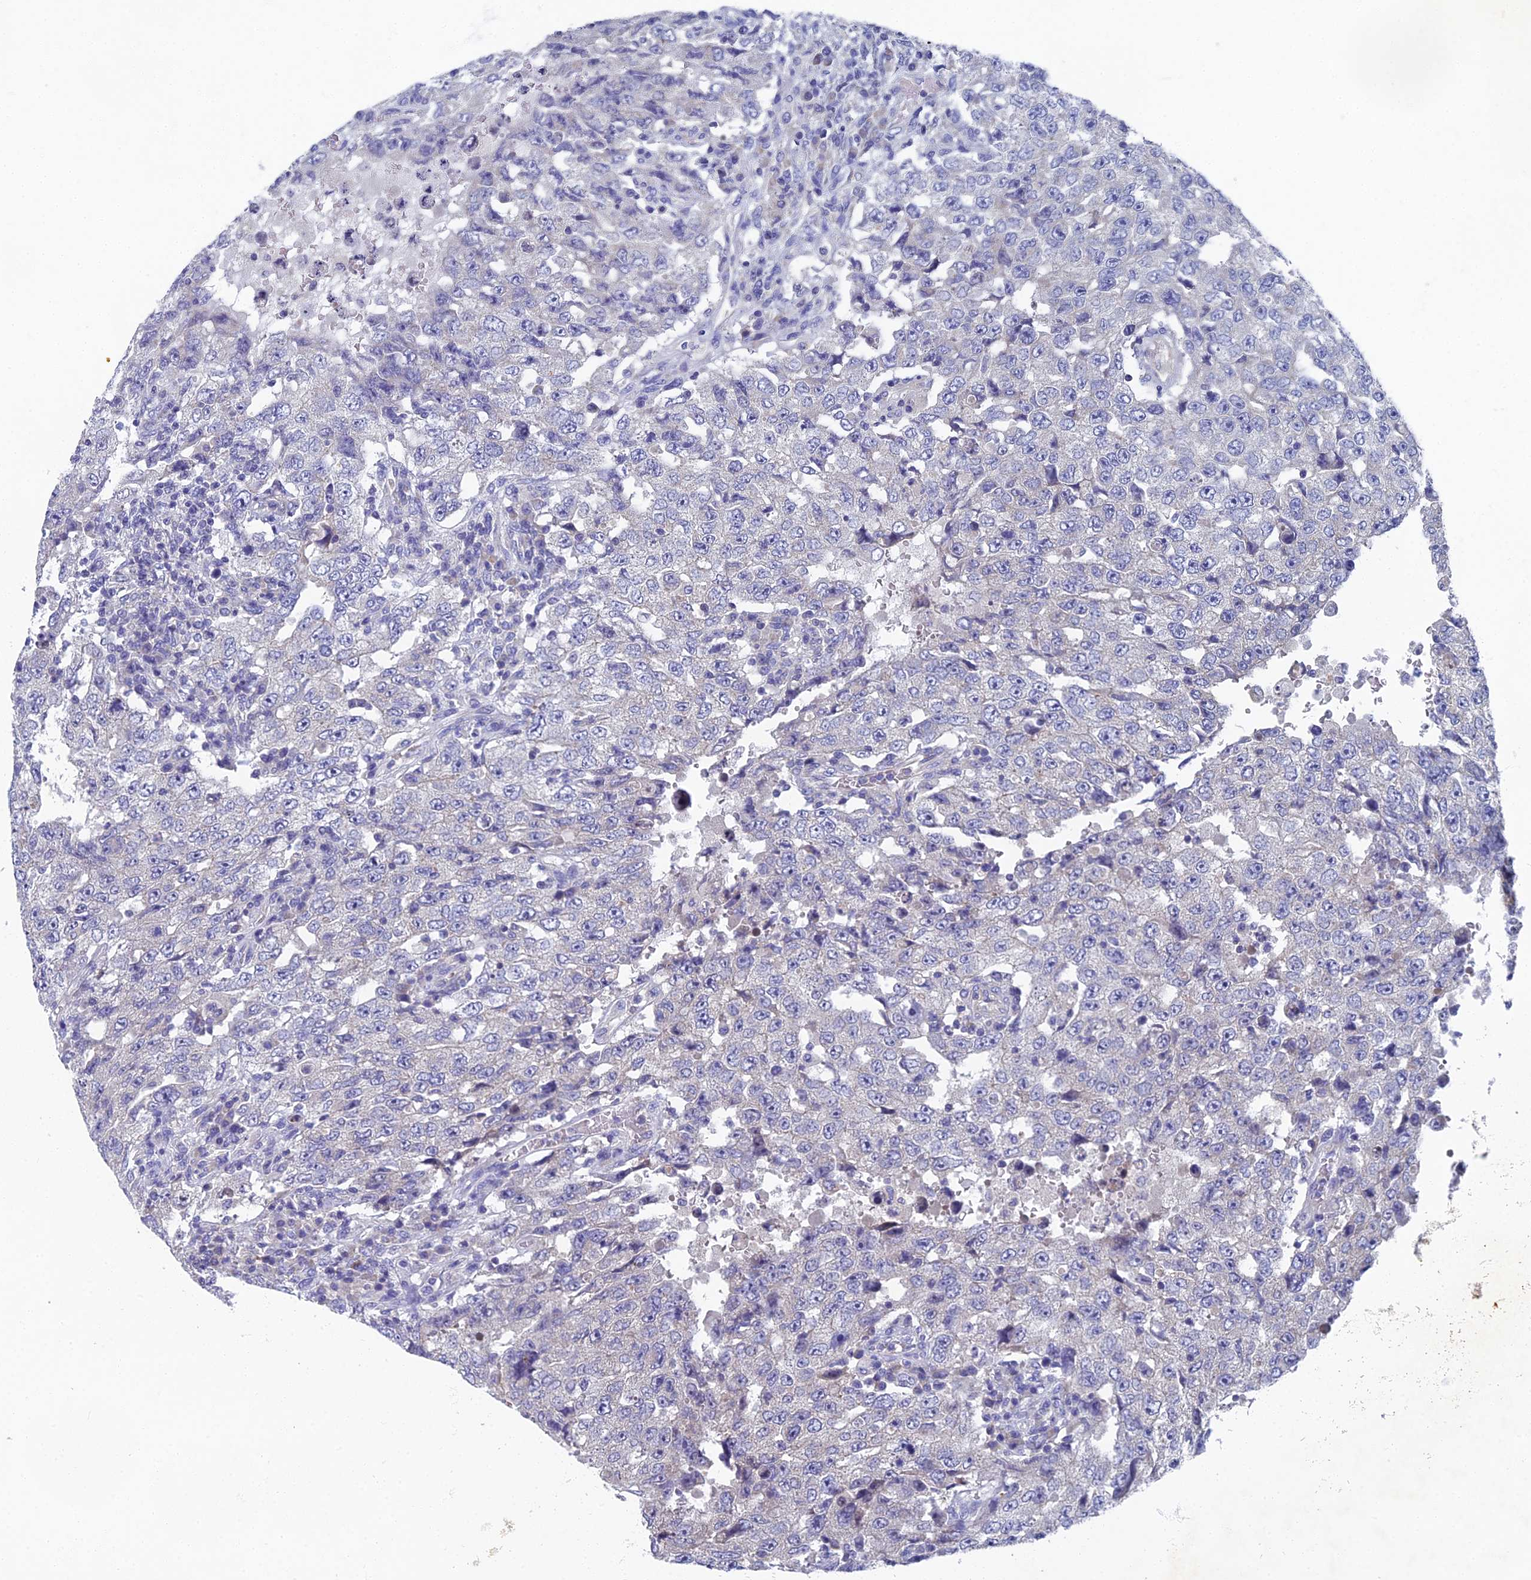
{"staining": {"intensity": "negative", "quantity": "none", "location": "none"}, "tissue": "testis cancer", "cell_type": "Tumor cells", "image_type": "cancer", "snomed": [{"axis": "morphology", "description": "Carcinoma, Embryonal, NOS"}, {"axis": "topography", "description": "Testis"}], "caption": "The histopathology image reveals no staining of tumor cells in testis cancer (embryonal carcinoma). Nuclei are stained in blue.", "gene": "SPIN4", "patient": {"sex": "male", "age": 26}}